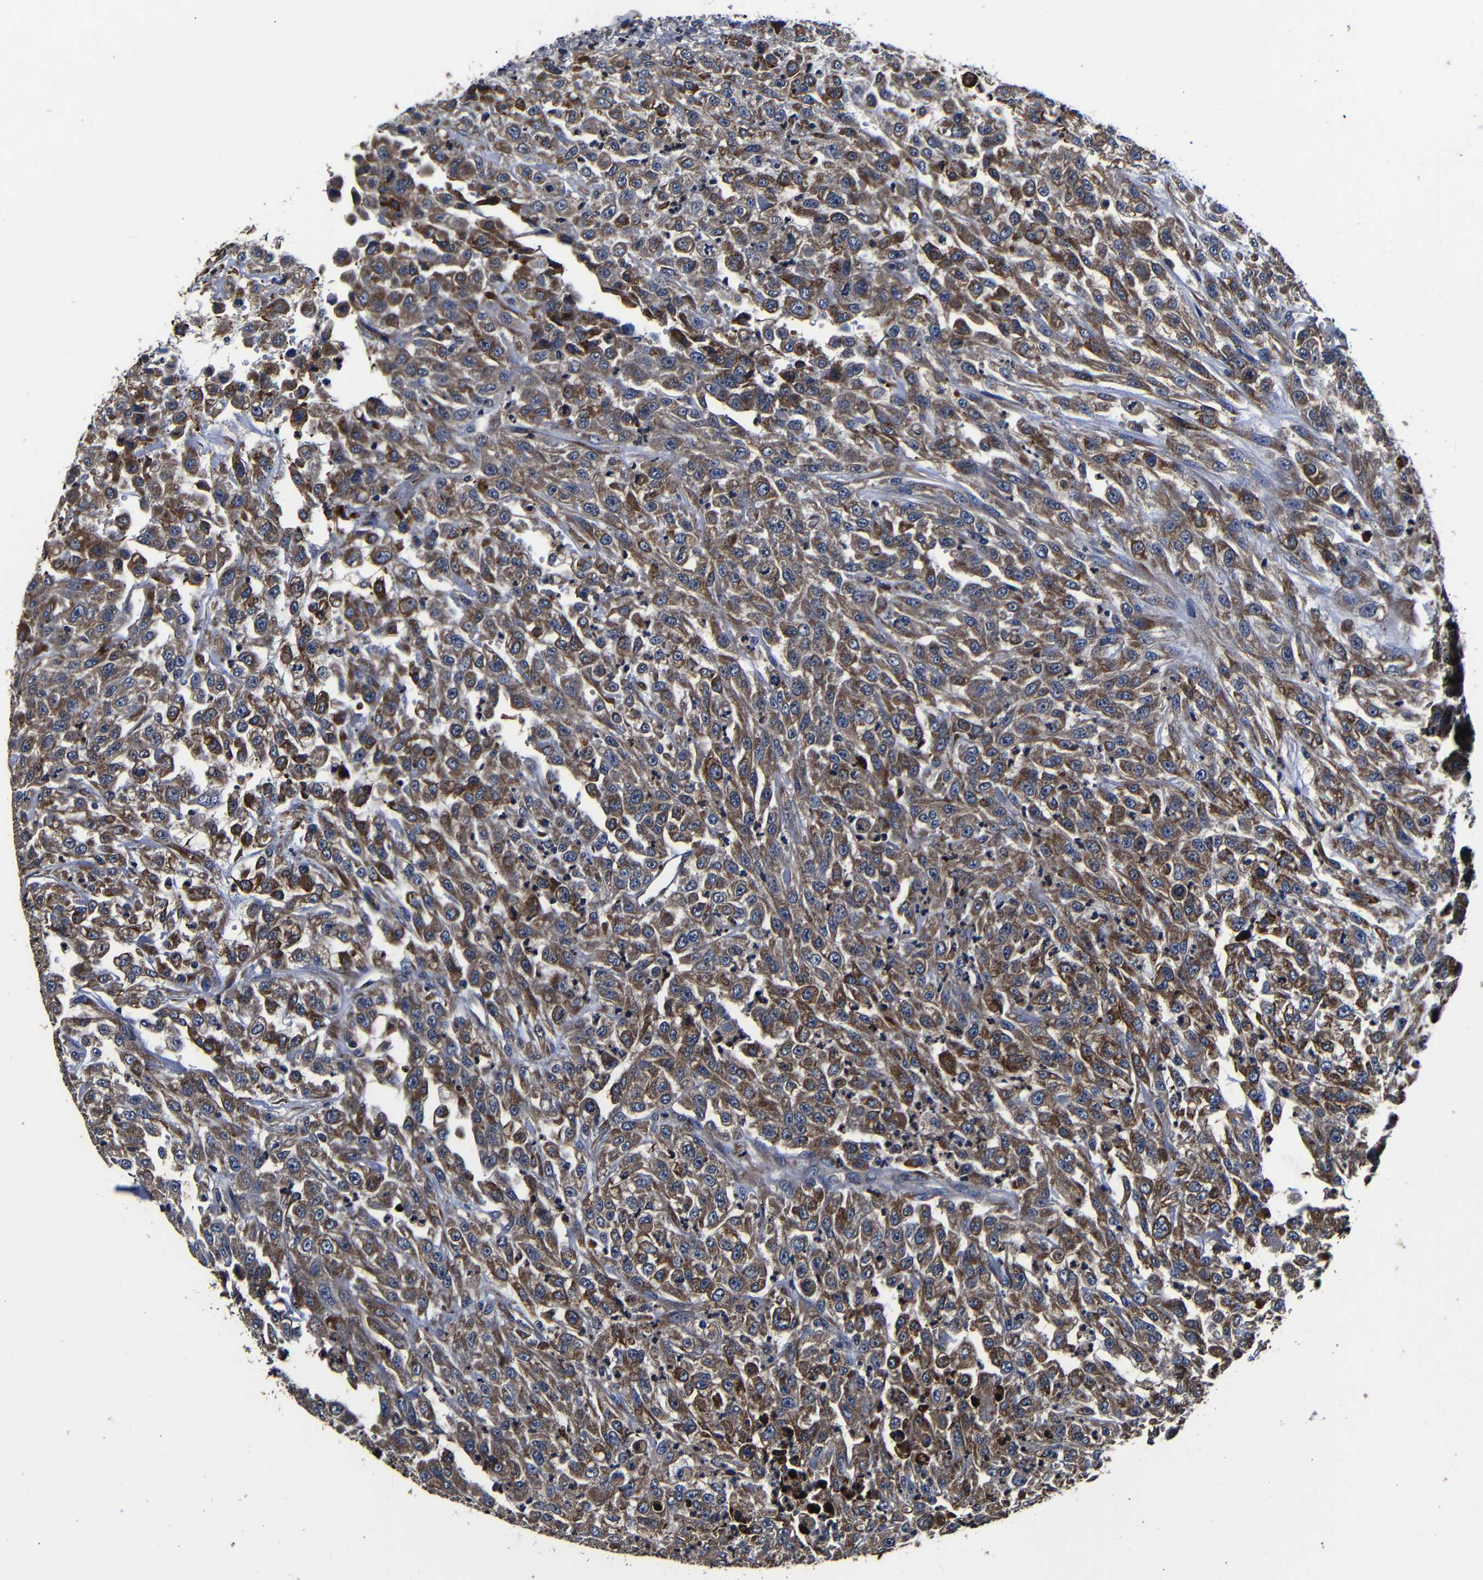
{"staining": {"intensity": "moderate", "quantity": ">75%", "location": "cytoplasmic/membranous"}, "tissue": "urothelial cancer", "cell_type": "Tumor cells", "image_type": "cancer", "snomed": [{"axis": "morphology", "description": "Urothelial carcinoma, High grade"}, {"axis": "topography", "description": "Urinary bladder"}], "caption": "A brown stain labels moderate cytoplasmic/membranous staining of a protein in human urothelial cancer tumor cells.", "gene": "SCN9A", "patient": {"sex": "male", "age": 46}}